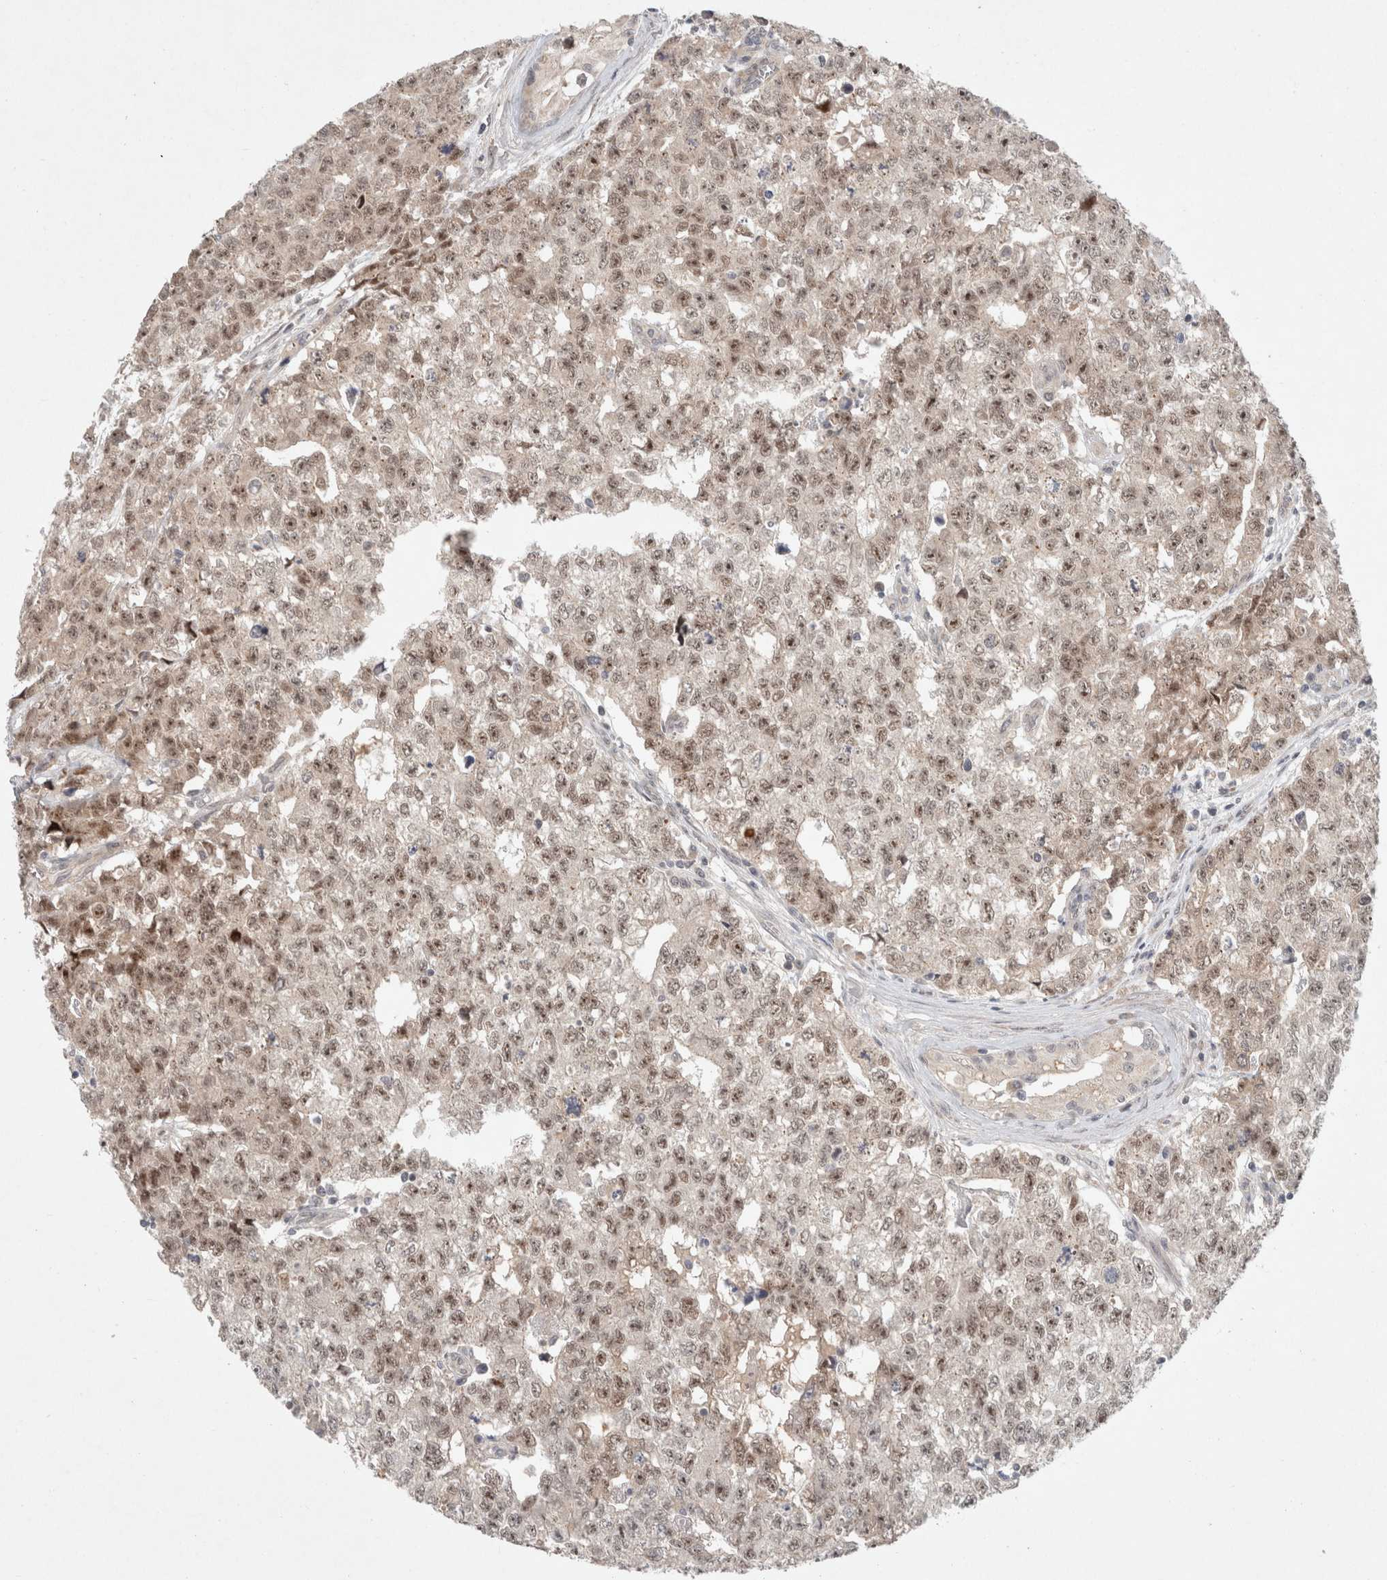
{"staining": {"intensity": "weak", "quantity": ">75%", "location": "nuclear"}, "tissue": "testis cancer", "cell_type": "Tumor cells", "image_type": "cancer", "snomed": [{"axis": "morphology", "description": "Carcinoma, Embryonal, NOS"}, {"axis": "topography", "description": "Testis"}], "caption": "Weak nuclear expression for a protein is identified in about >75% of tumor cells of testis embryonal carcinoma using immunohistochemistry (IHC).", "gene": "RASAL2", "patient": {"sex": "male", "age": 28}}